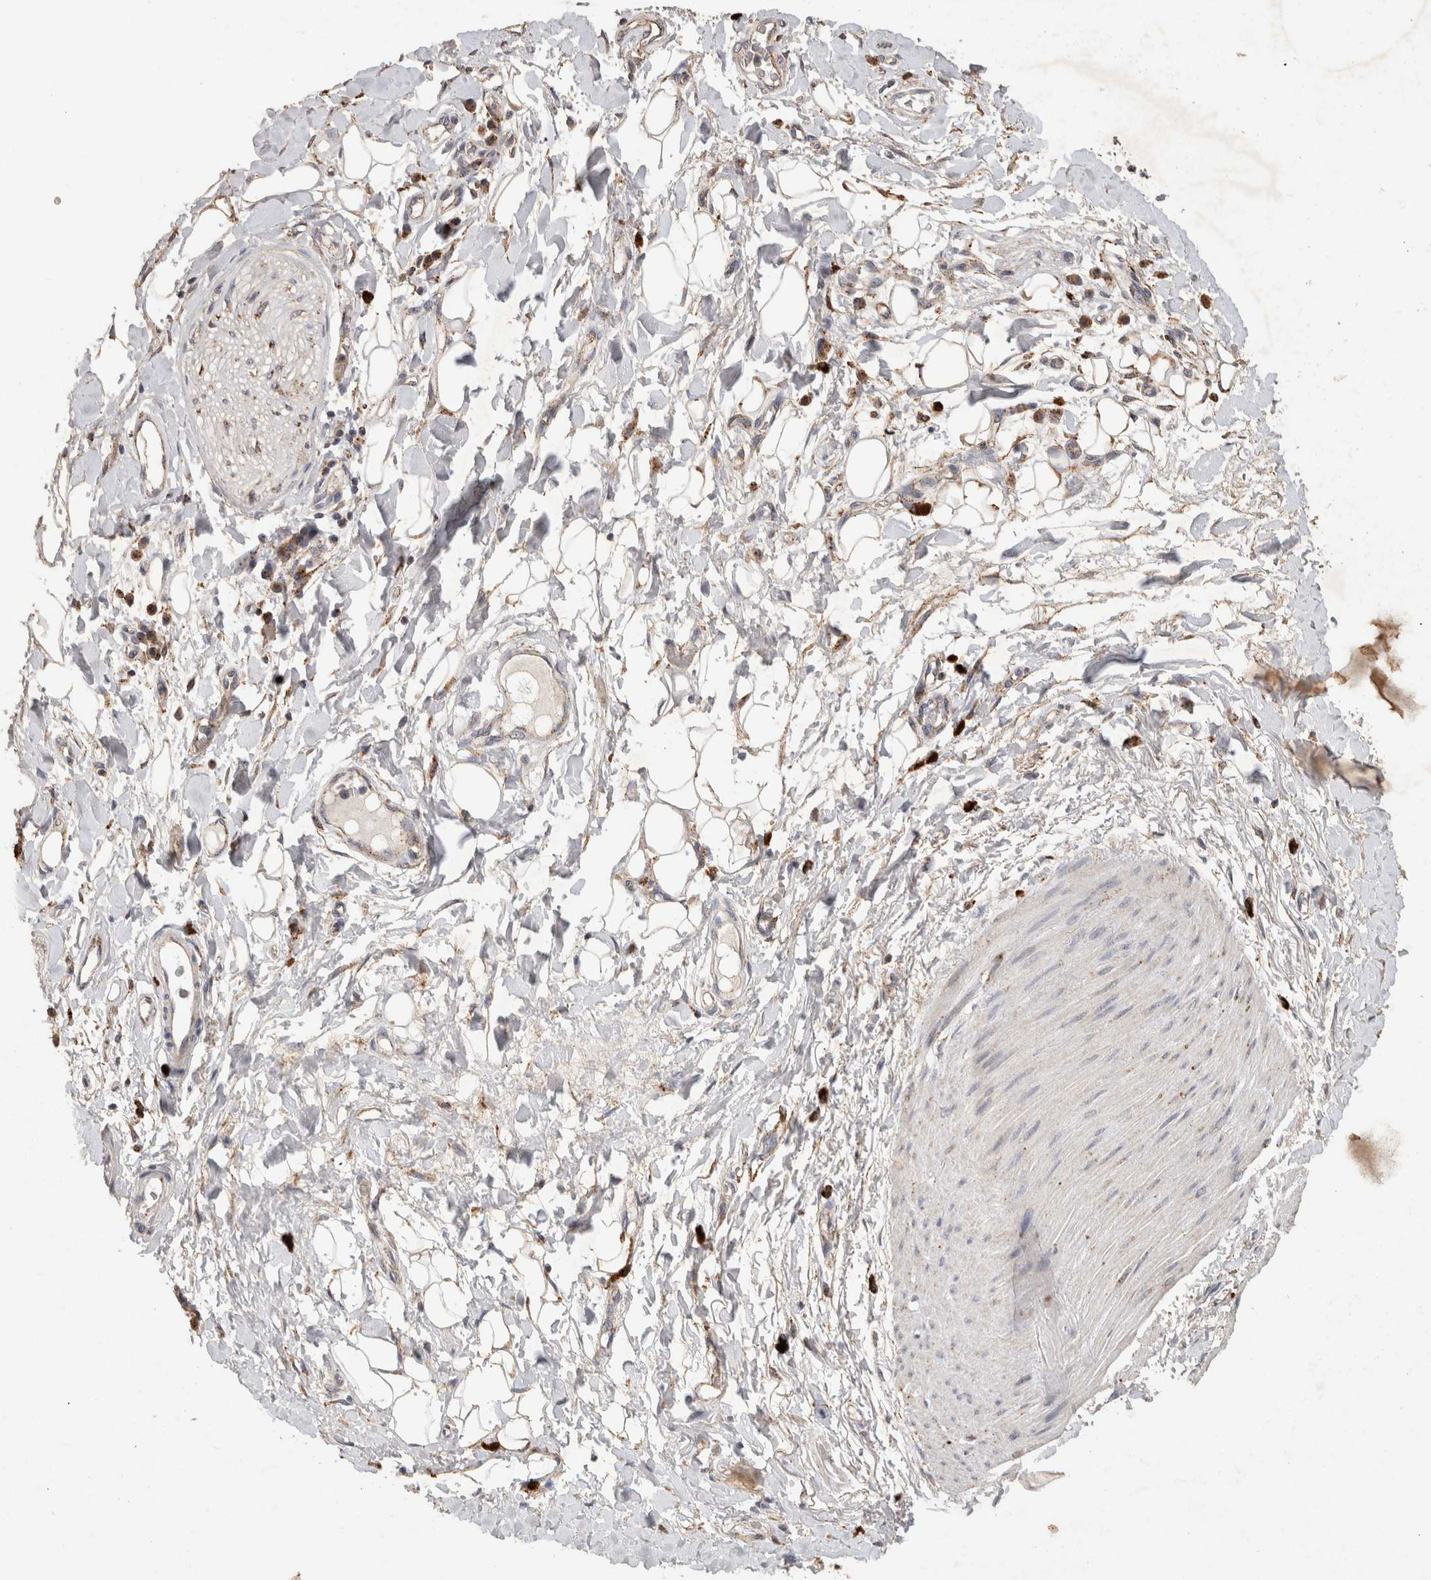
{"staining": {"intensity": "strong", "quantity": ">75%", "location": "cytoplasmic/membranous"}, "tissue": "adipose tissue", "cell_type": "Adipocytes", "image_type": "normal", "snomed": [{"axis": "morphology", "description": "Normal tissue, NOS"}, {"axis": "morphology", "description": "Adenocarcinoma, NOS"}, {"axis": "topography", "description": "Esophagus"}], "caption": "A high amount of strong cytoplasmic/membranous positivity is seen in about >75% of adipocytes in unremarkable adipose tissue.", "gene": "ARSA", "patient": {"sex": "male", "age": 62}}